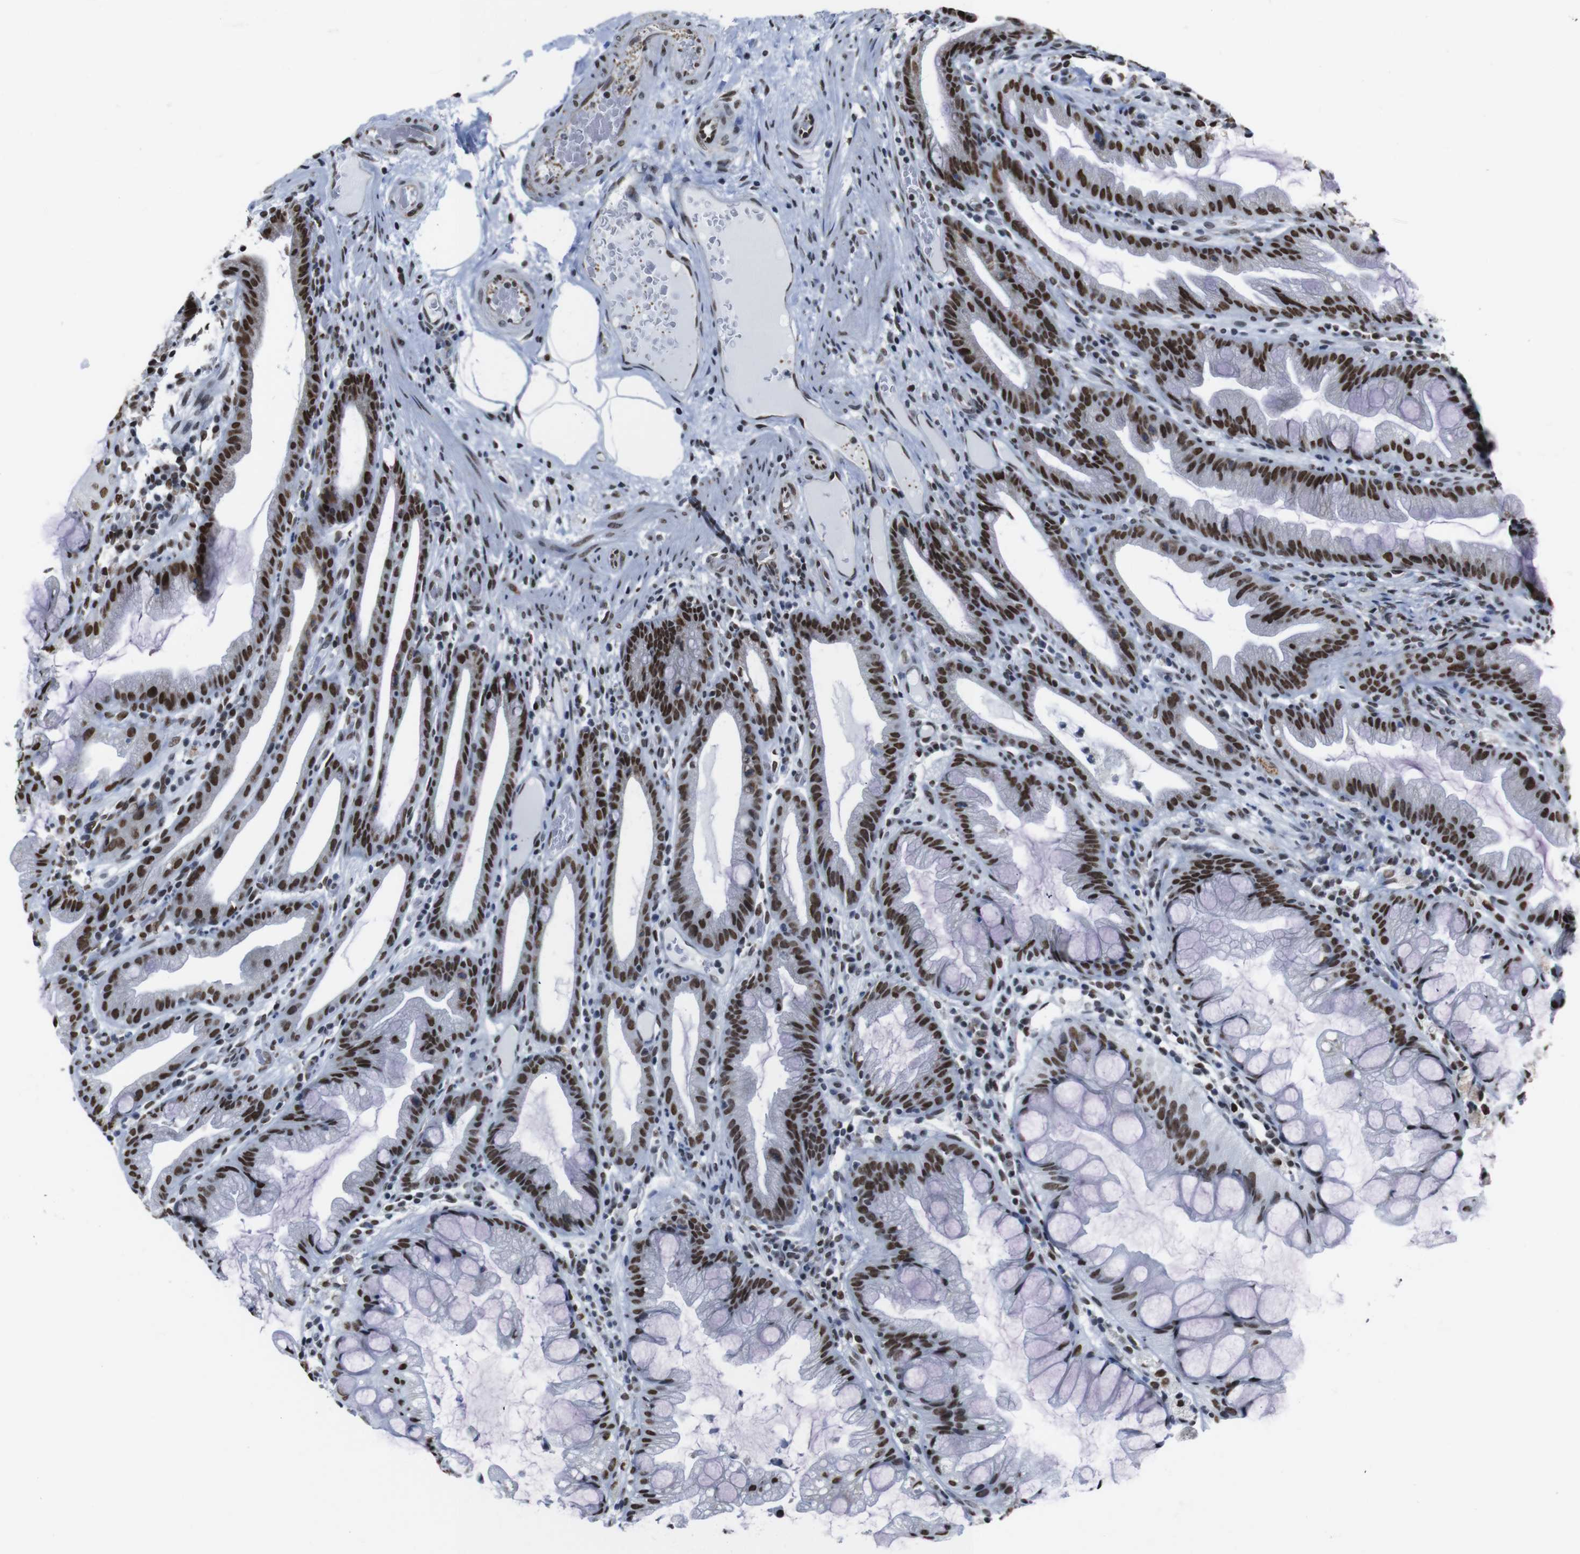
{"staining": {"intensity": "strong", "quantity": ">75%", "location": "nuclear"}, "tissue": "colon", "cell_type": "Endothelial cells", "image_type": "normal", "snomed": [{"axis": "morphology", "description": "Normal tissue, NOS"}, {"axis": "topography", "description": "Smooth muscle"}, {"axis": "topography", "description": "Colon"}], "caption": "Immunohistochemical staining of unremarkable human colon displays high levels of strong nuclear expression in approximately >75% of endothelial cells.", "gene": "ROMO1", "patient": {"sex": "male", "age": 67}}